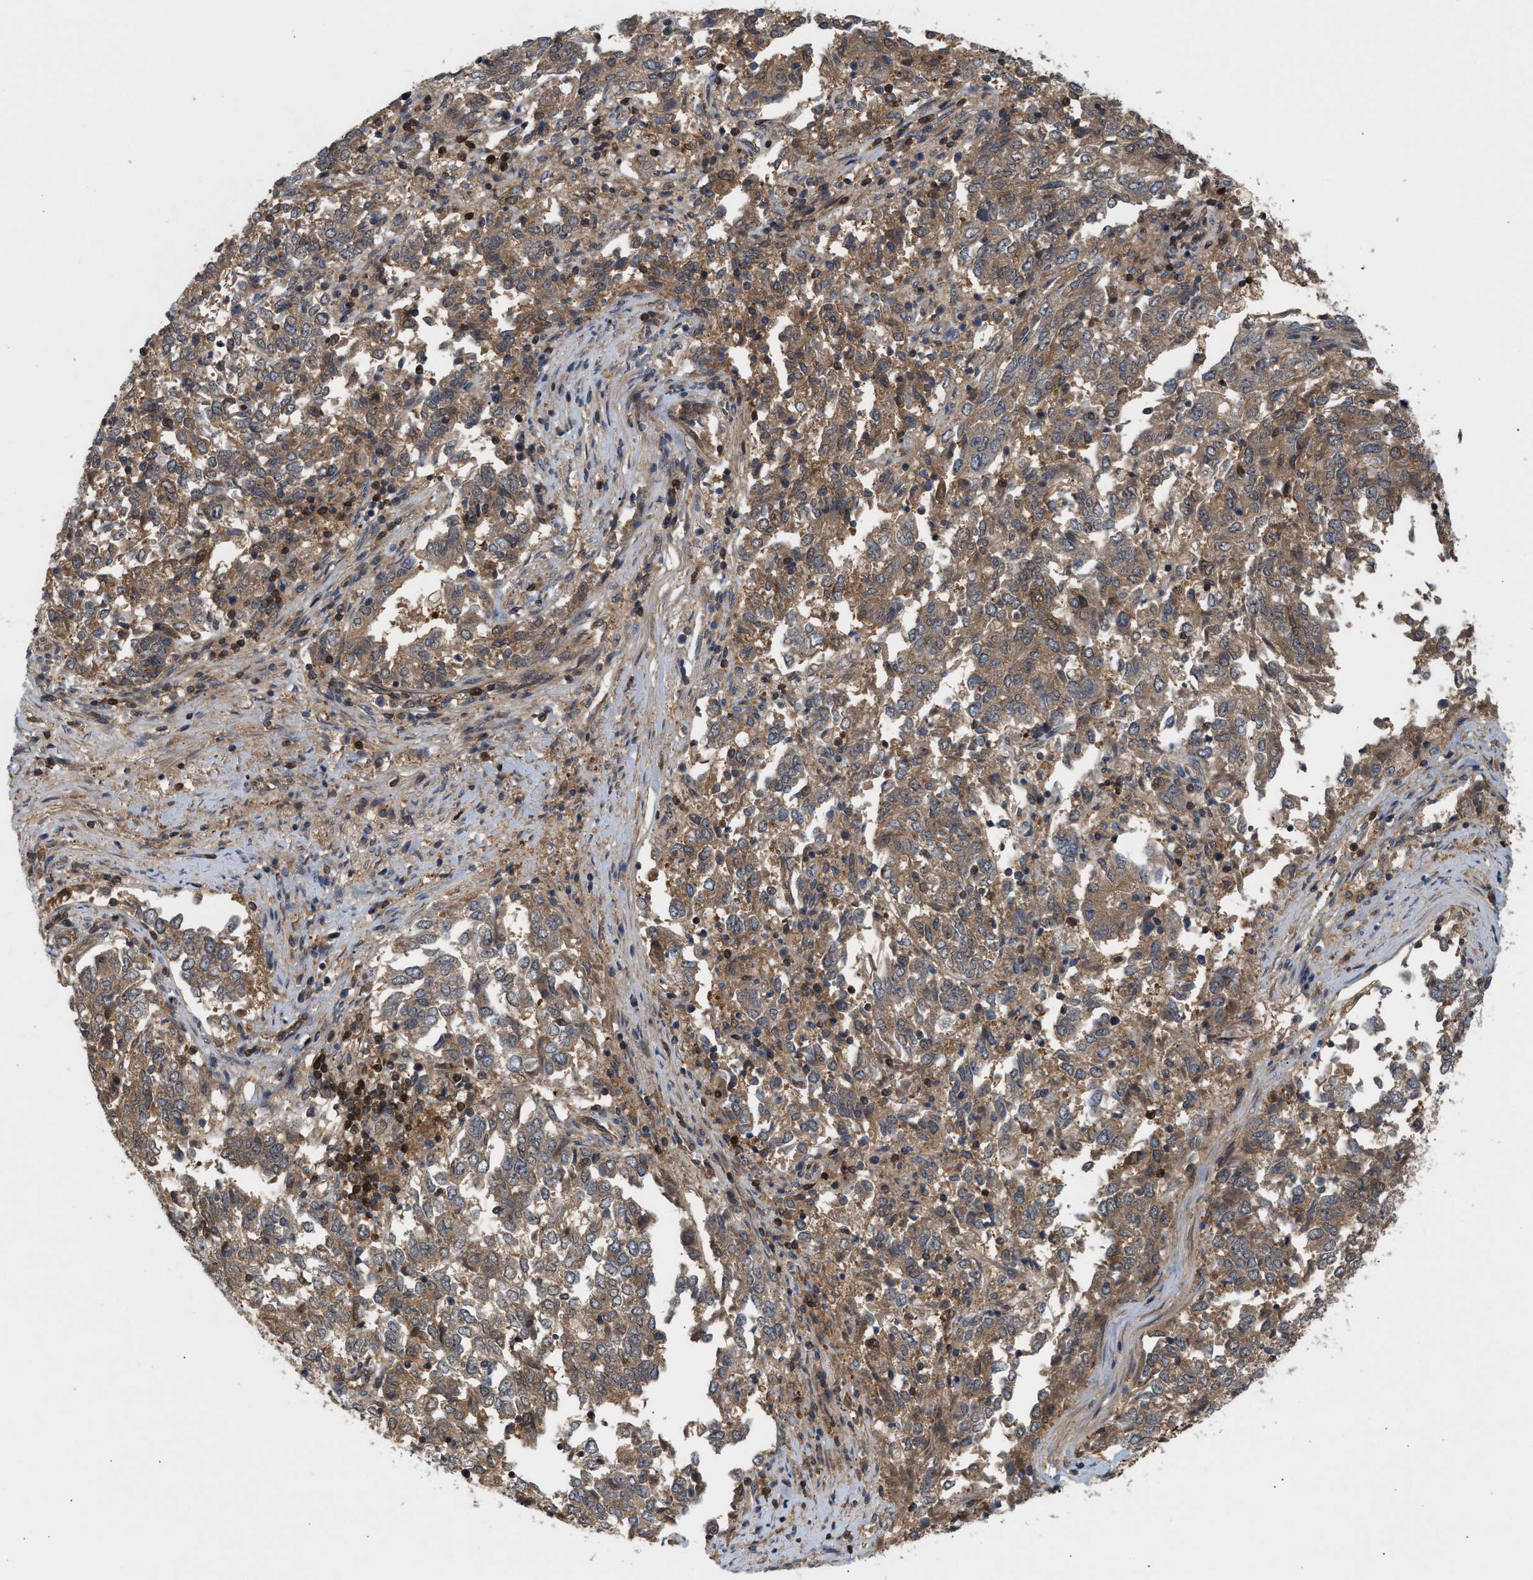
{"staining": {"intensity": "moderate", "quantity": "25%-75%", "location": "cytoplasmic/membranous"}, "tissue": "endometrial cancer", "cell_type": "Tumor cells", "image_type": "cancer", "snomed": [{"axis": "morphology", "description": "Adenocarcinoma, NOS"}, {"axis": "topography", "description": "Endometrium"}], "caption": "Endometrial adenocarcinoma stained with immunohistochemistry (IHC) reveals moderate cytoplasmic/membranous positivity in approximately 25%-75% of tumor cells.", "gene": "GLOD4", "patient": {"sex": "female", "age": 80}}